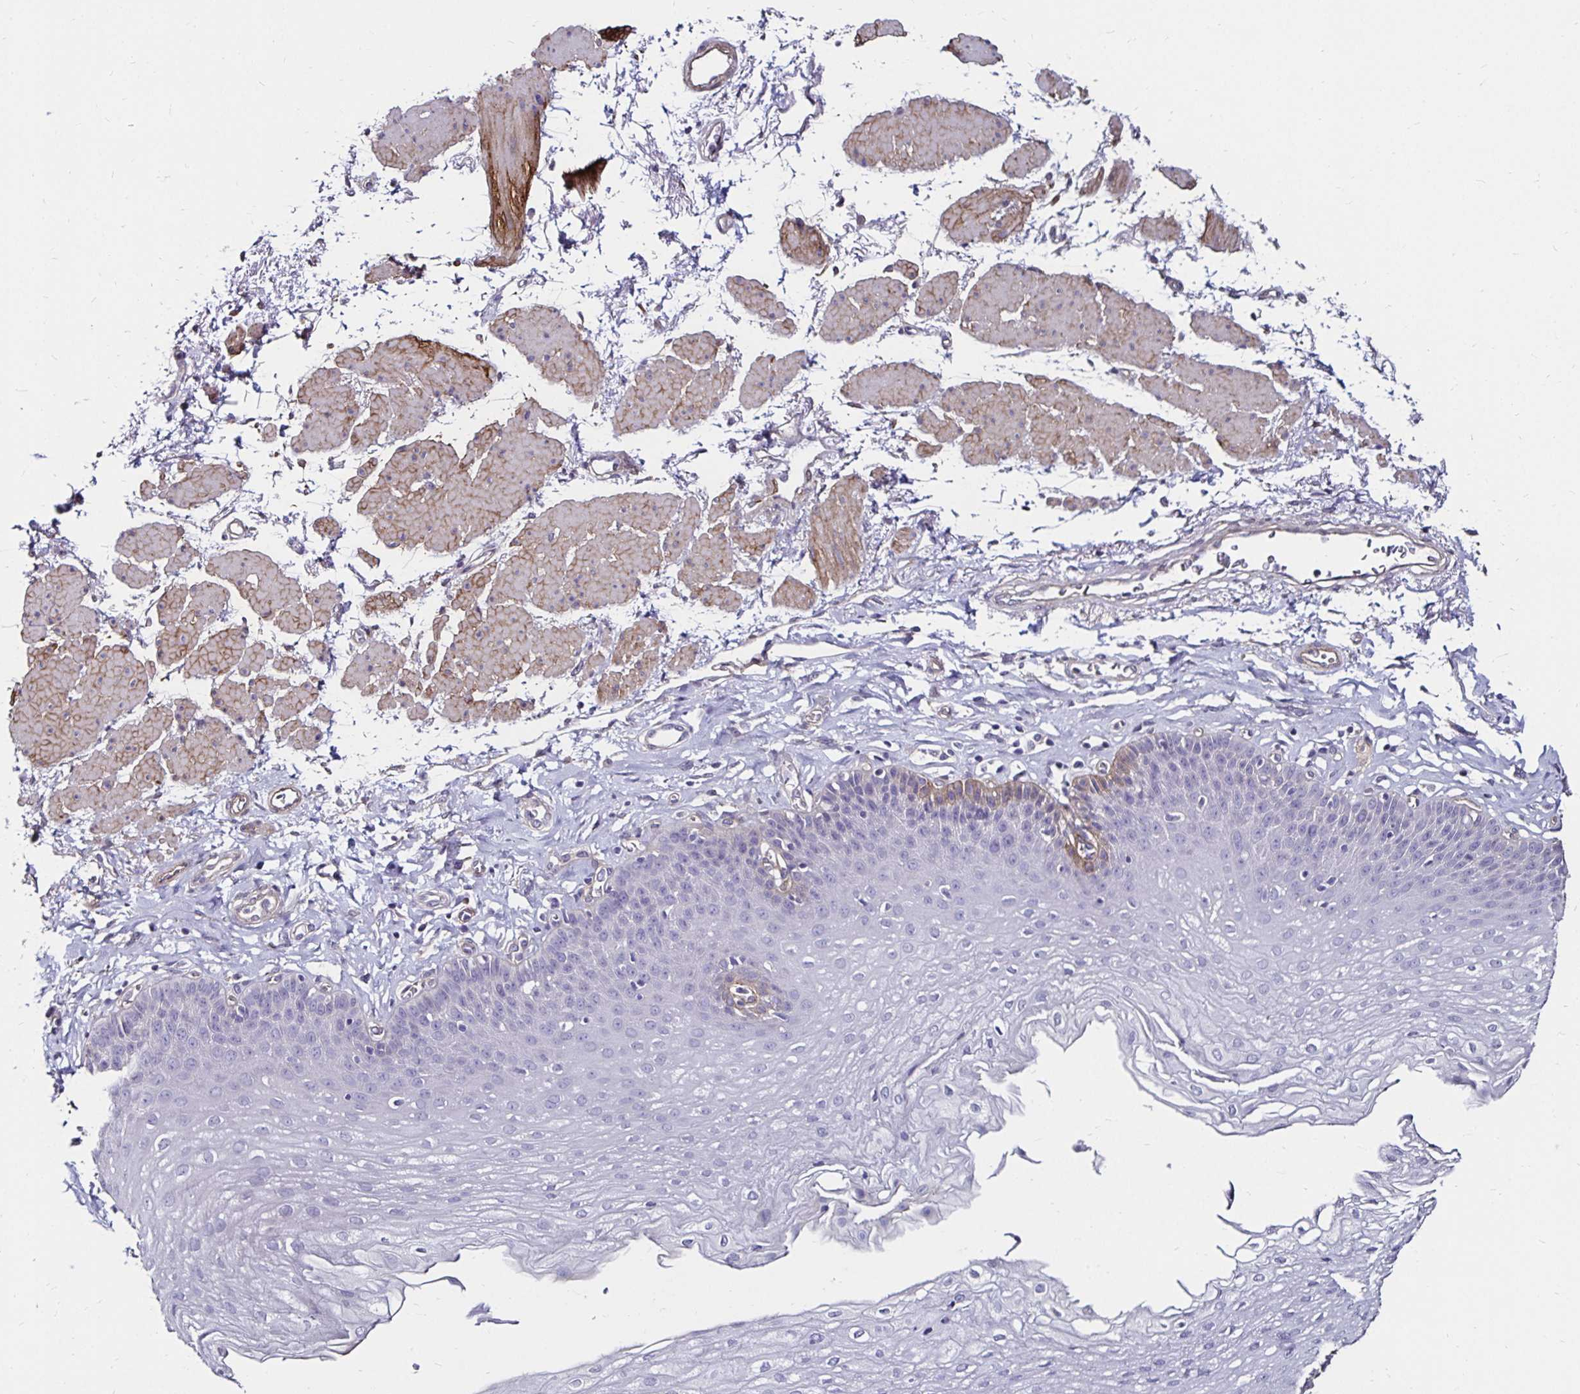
{"staining": {"intensity": "negative", "quantity": "none", "location": "none"}, "tissue": "esophagus", "cell_type": "Squamous epithelial cells", "image_type": "normal", "snomed": [{"axis": "morphology", "description": "Normal tissue, NOS"}, {"axis": "topography", "description": "Esophagus"}], "caption": "DAB immunohistochemical staining of benign esophagus exhibits no significant positivity in squamous epithelial cells.", "gene": "ITGB1", "patient": {"sex": "female", "age": 81}}